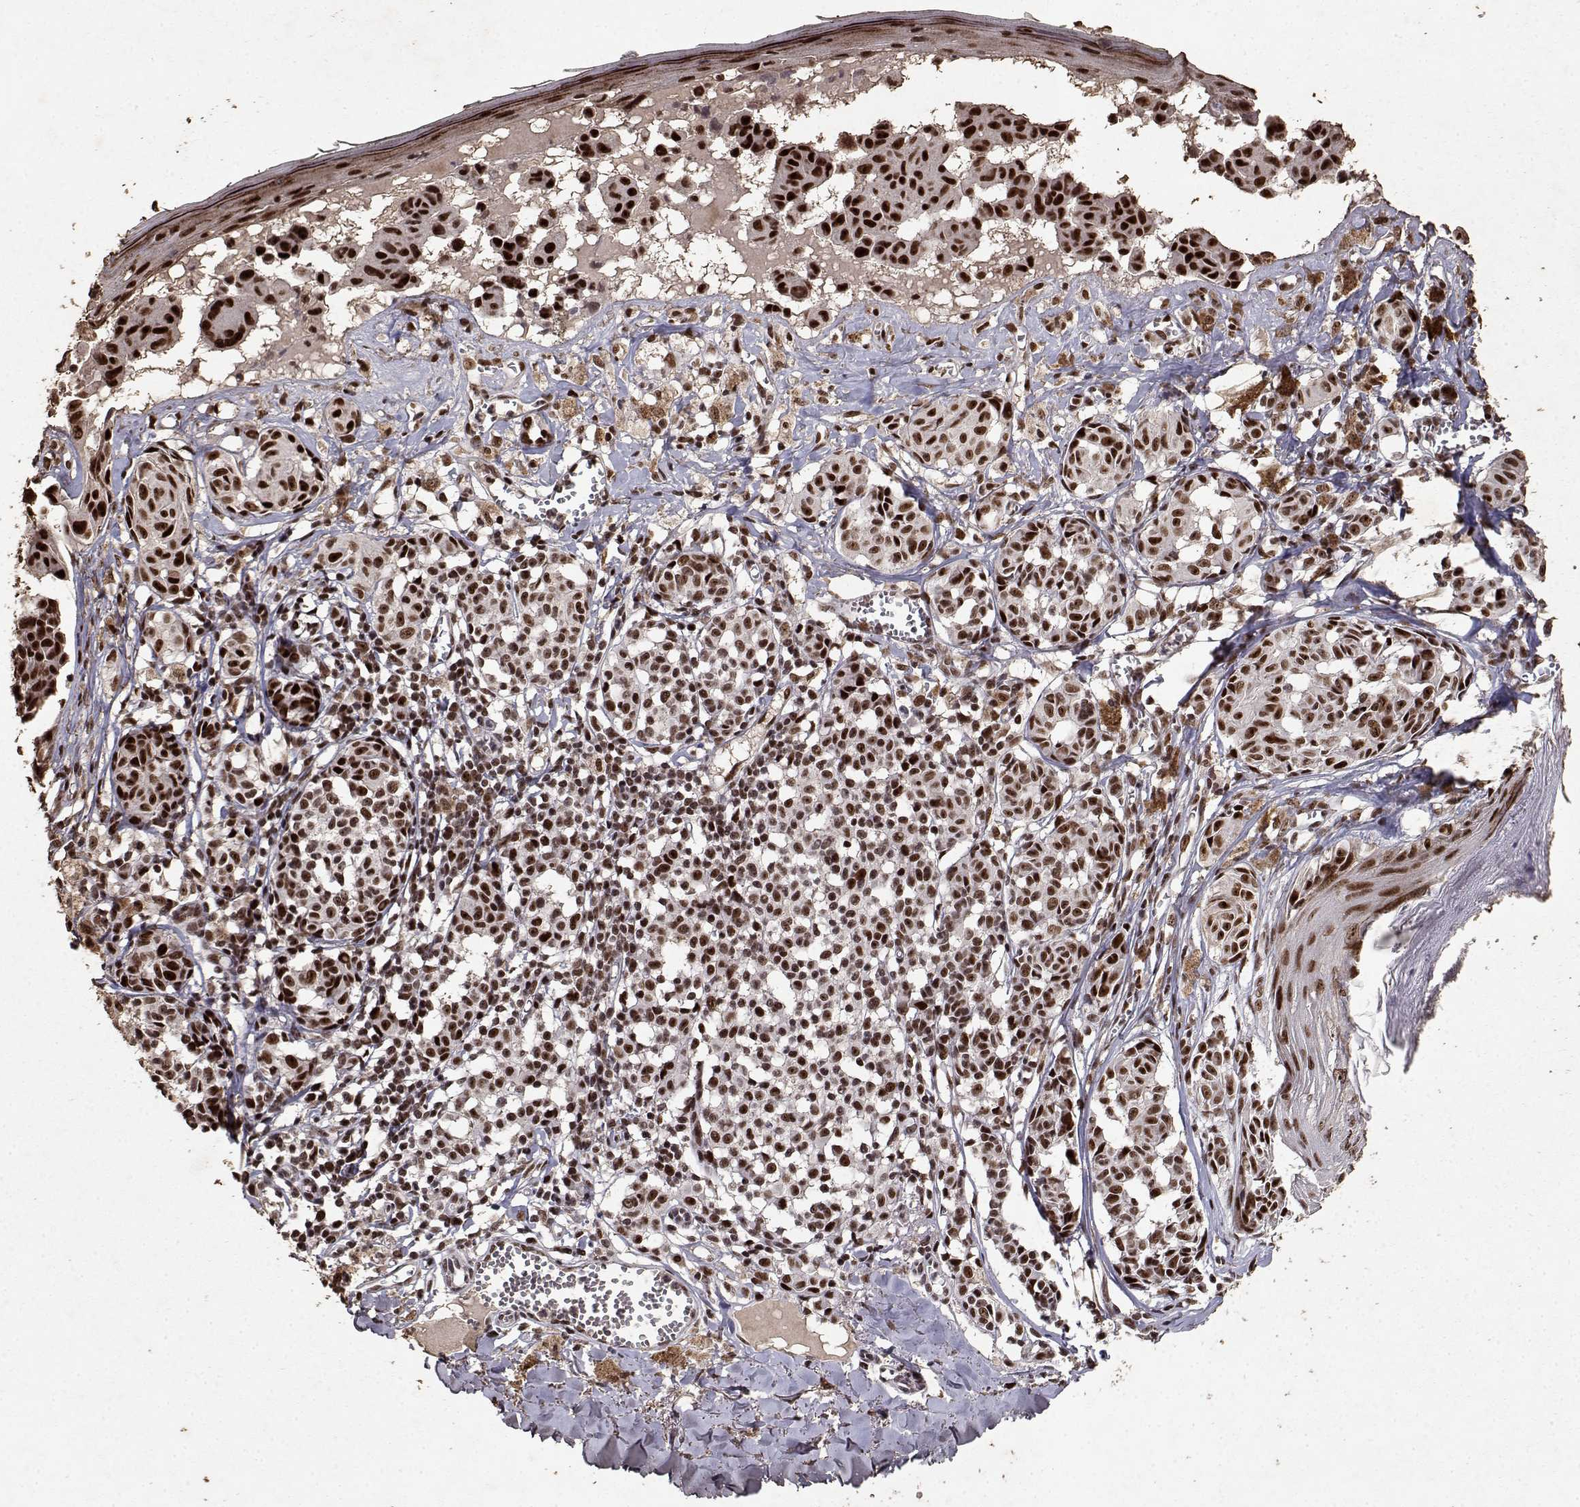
{"staining": {"intensity": "strong", "quantity": ">75%", "location": "nuclear"}, "tissue": "melanoma", "cell_type": "Tumor cells", "image_type": "cancer", "snomed": [{"axis": "morphology", "description": "Malignant melanoma, NOS"}, {"axis": "topography", "description": "Skin"}], "caption": "Immunohistochemical staining of human melanoma exhibits strong nuclear protein positivity in about >75% of tumor cells.", "gene": "TOE1", "patient": {"sex": "female", "age": 43}}